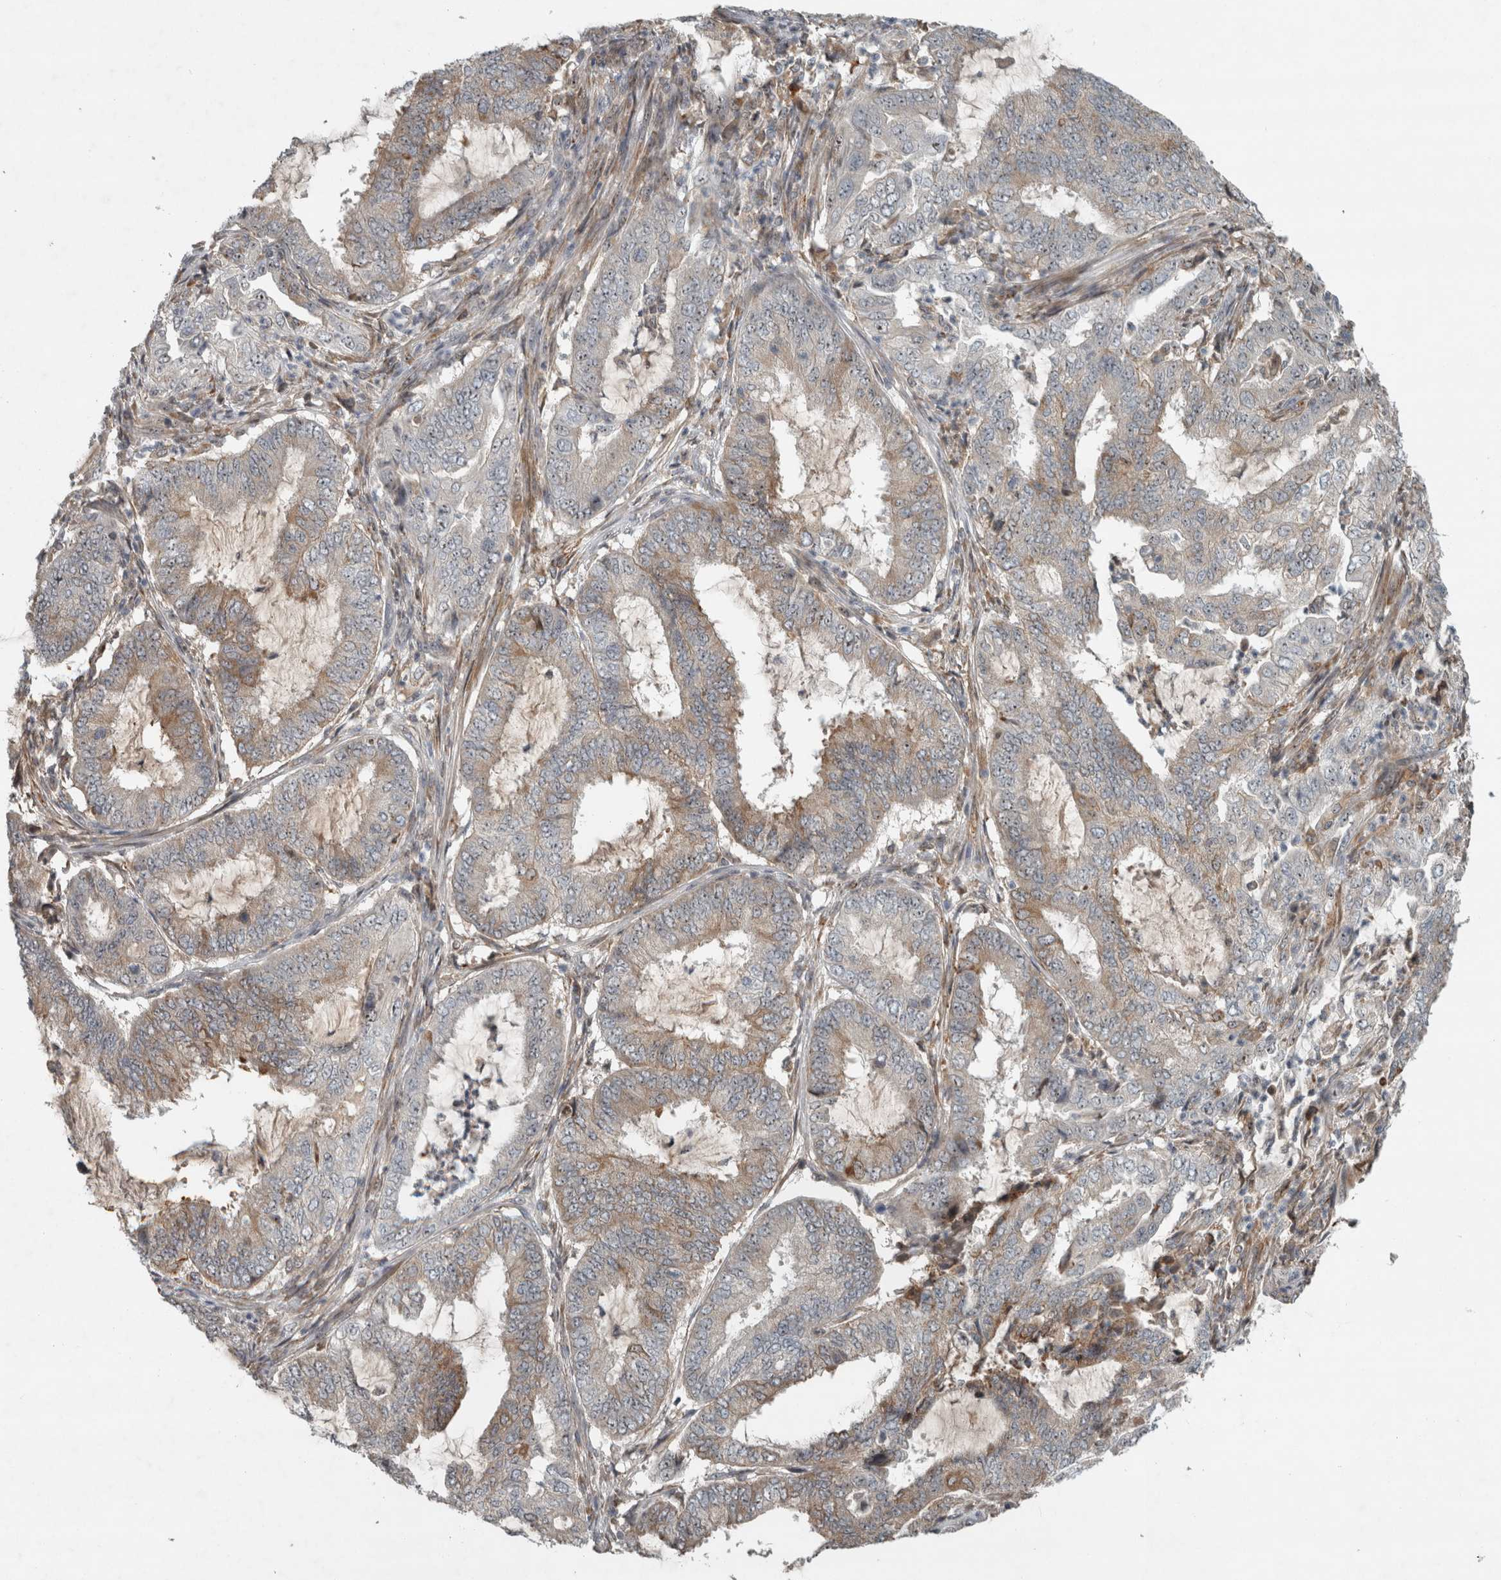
{"staining": {"intensity": "weak", "quantity": "25%-75%", "location": "cytoplasmic/membranous,nuclear"}, "tissue": "endometrial cancer", "cell_type": "Tumor cells", "image_type": "cancer", "snomed": [{"axis": "morphology", "description": "Adenocarcinoma, NOS"}, {"axis": "topography", "description": "Endometrium"}], "caption": "IHC of adenocarcinoma (endometrial) demonstrates low levels of weak cytoplasmic/membranous and nuclear expression in approximately 25%-75% of tumor cells. (Brightfield microscopy of DAB IHC at high magnification).", "gene": "GPR137B", "patient": {"sex": "female", "age": 51}}